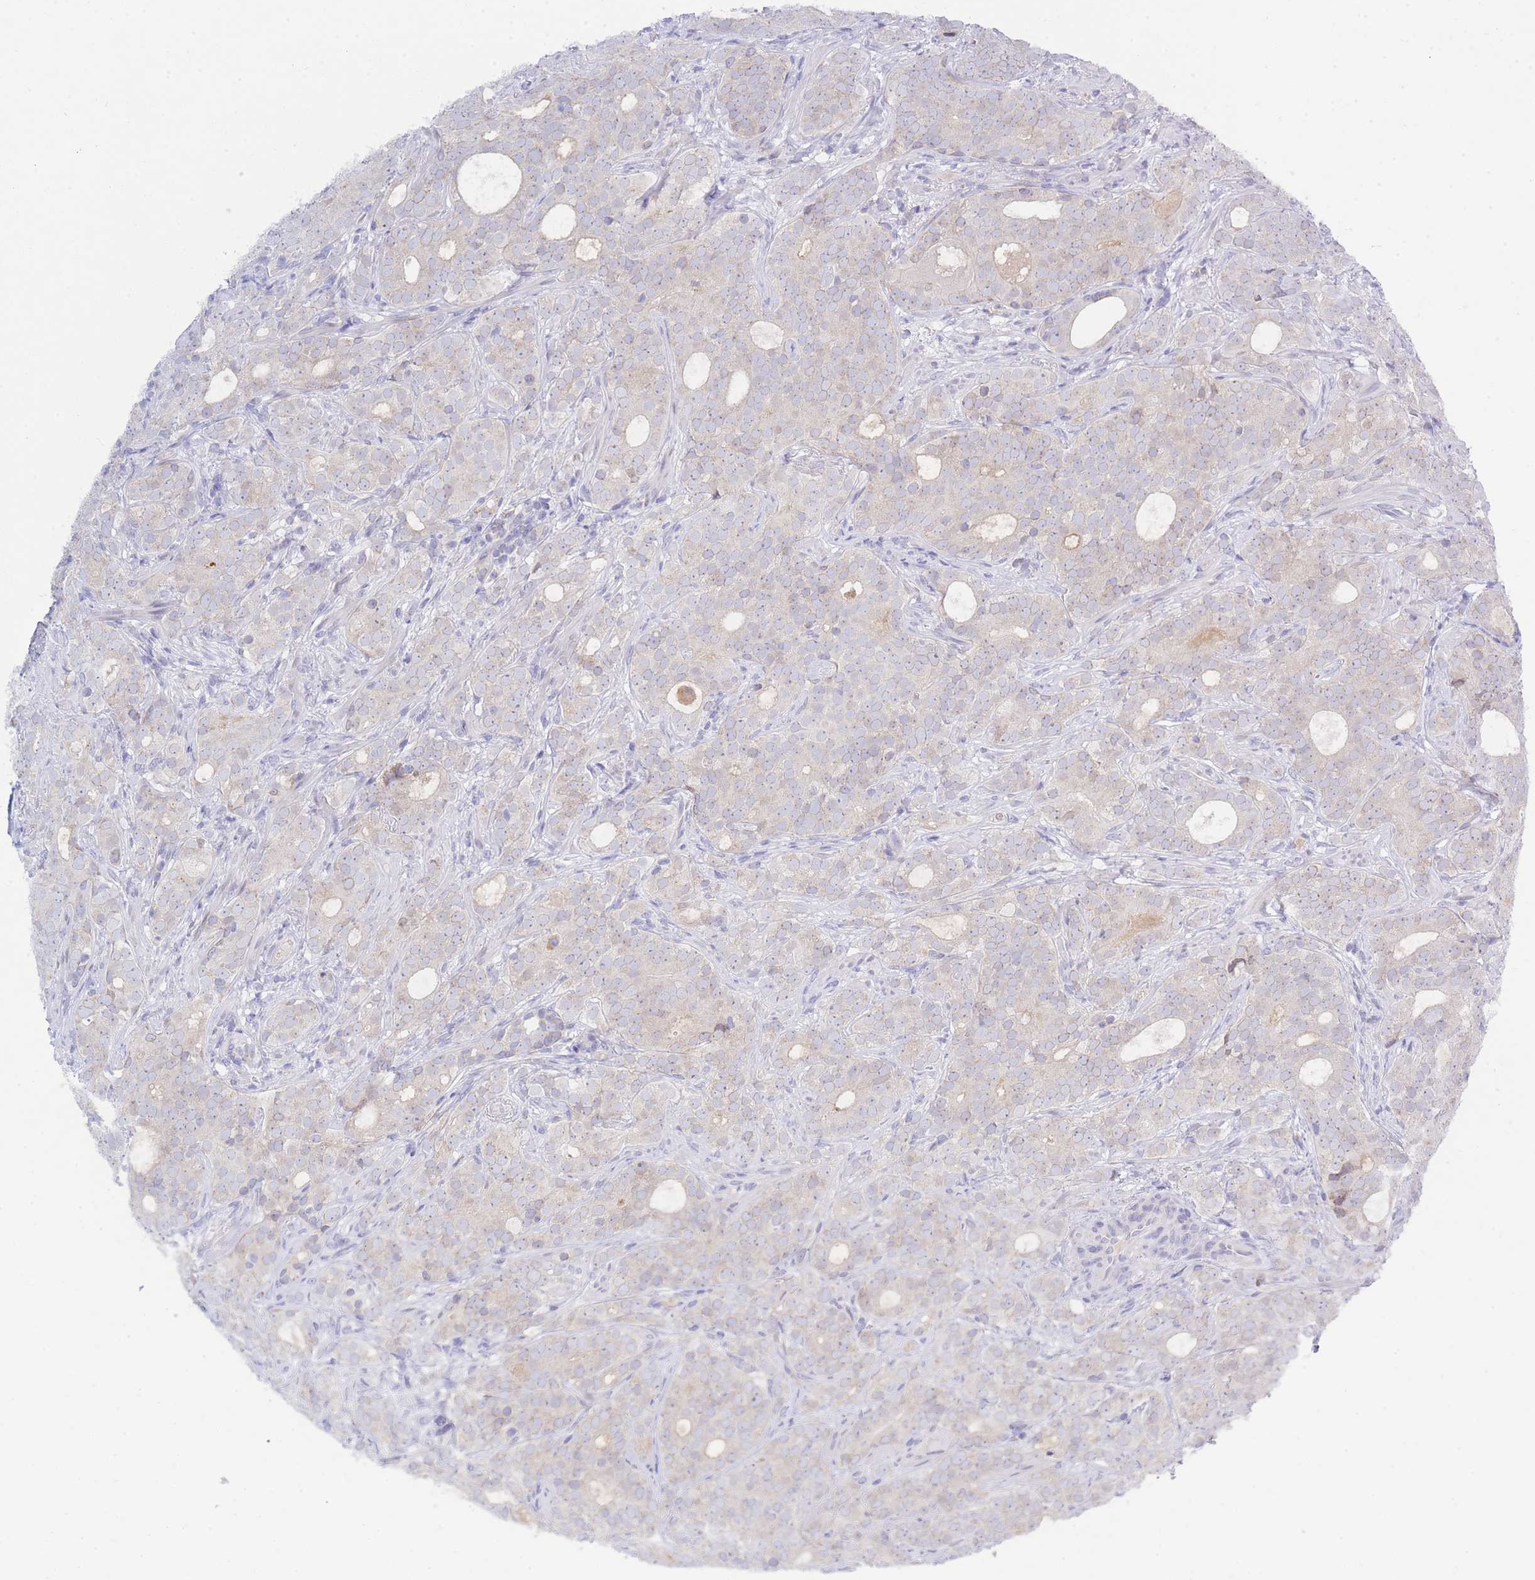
{"staining": {"intensity": "negative", "quantity": "none", "location": "none"}, "tissue": "prostate cancer", "cell_type": "Tumor cells", "image_type": "cancer", "snomed": [{"axis": "morphology", "description": "Adenocarcinoma, High grade"}, {"axis": "topography", "description": "Prostate"}], "caption": "An image of human prostate cancer is negative for staining in tumor cells.", "gene": "NANP", "patient": {"sex": "male", "age": 64}}